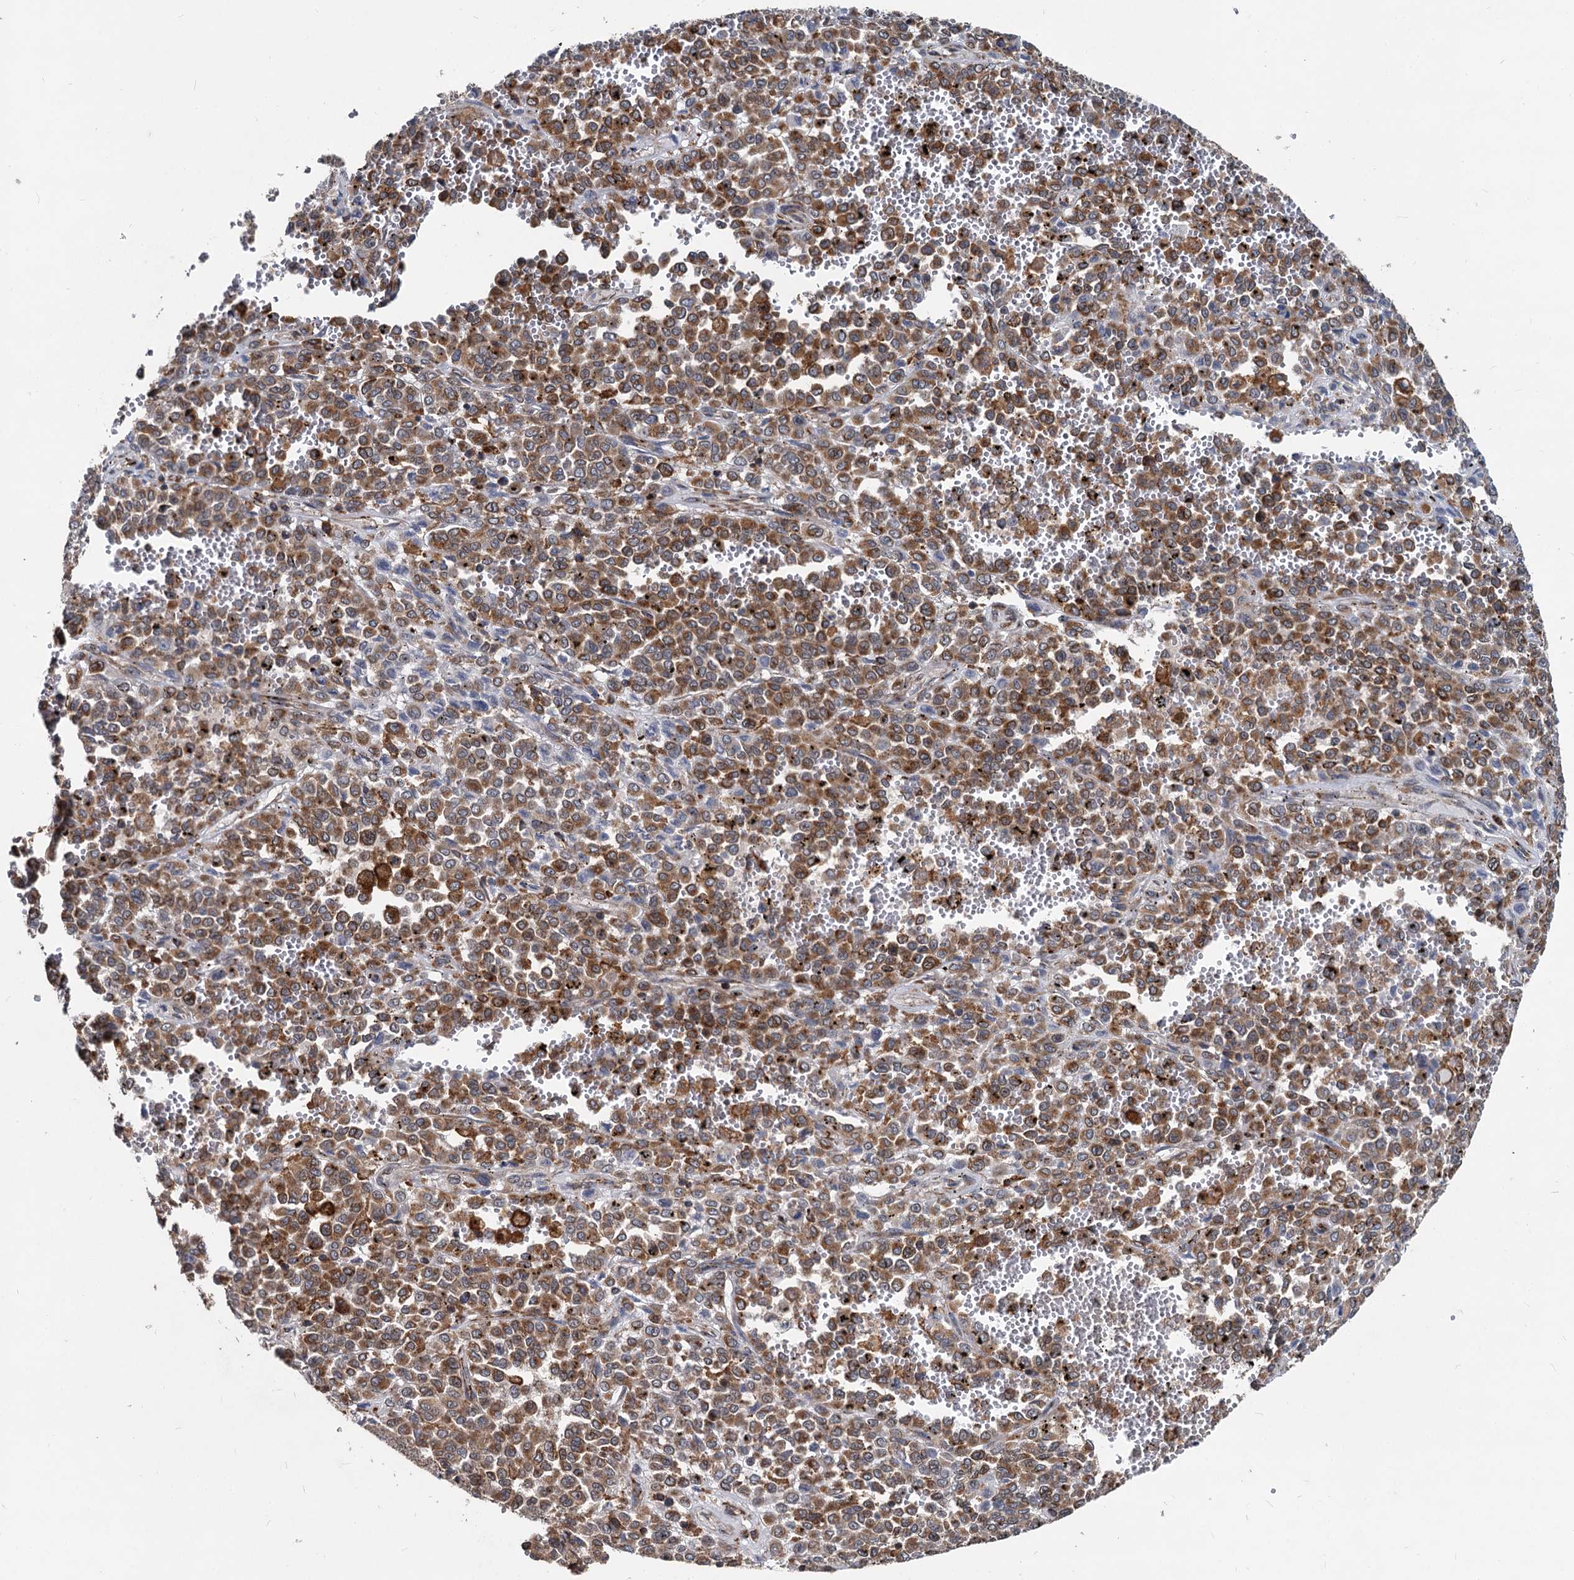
{"staining": {"intensity": "strong", "quantity": ">75%", "location": "cytoplasmic/membranous"}, "tissue": "melanoma", "cell_type": "Tumor cells", "image_type": "cancer", "snomed": [{"axis": "morphology", "description": "Malignant melanoma, Metastatic site"}, {"axis": "topography", "description": "Pancreas"}], "caption": "This is a micrograph of IHC staining of malignant melanoma (metastatic site), which shows strong staining in the cytoplasmic/membranous of tumor cells.", "gene": "STIM1", "patient": {"sex": "female", "age": 30}}